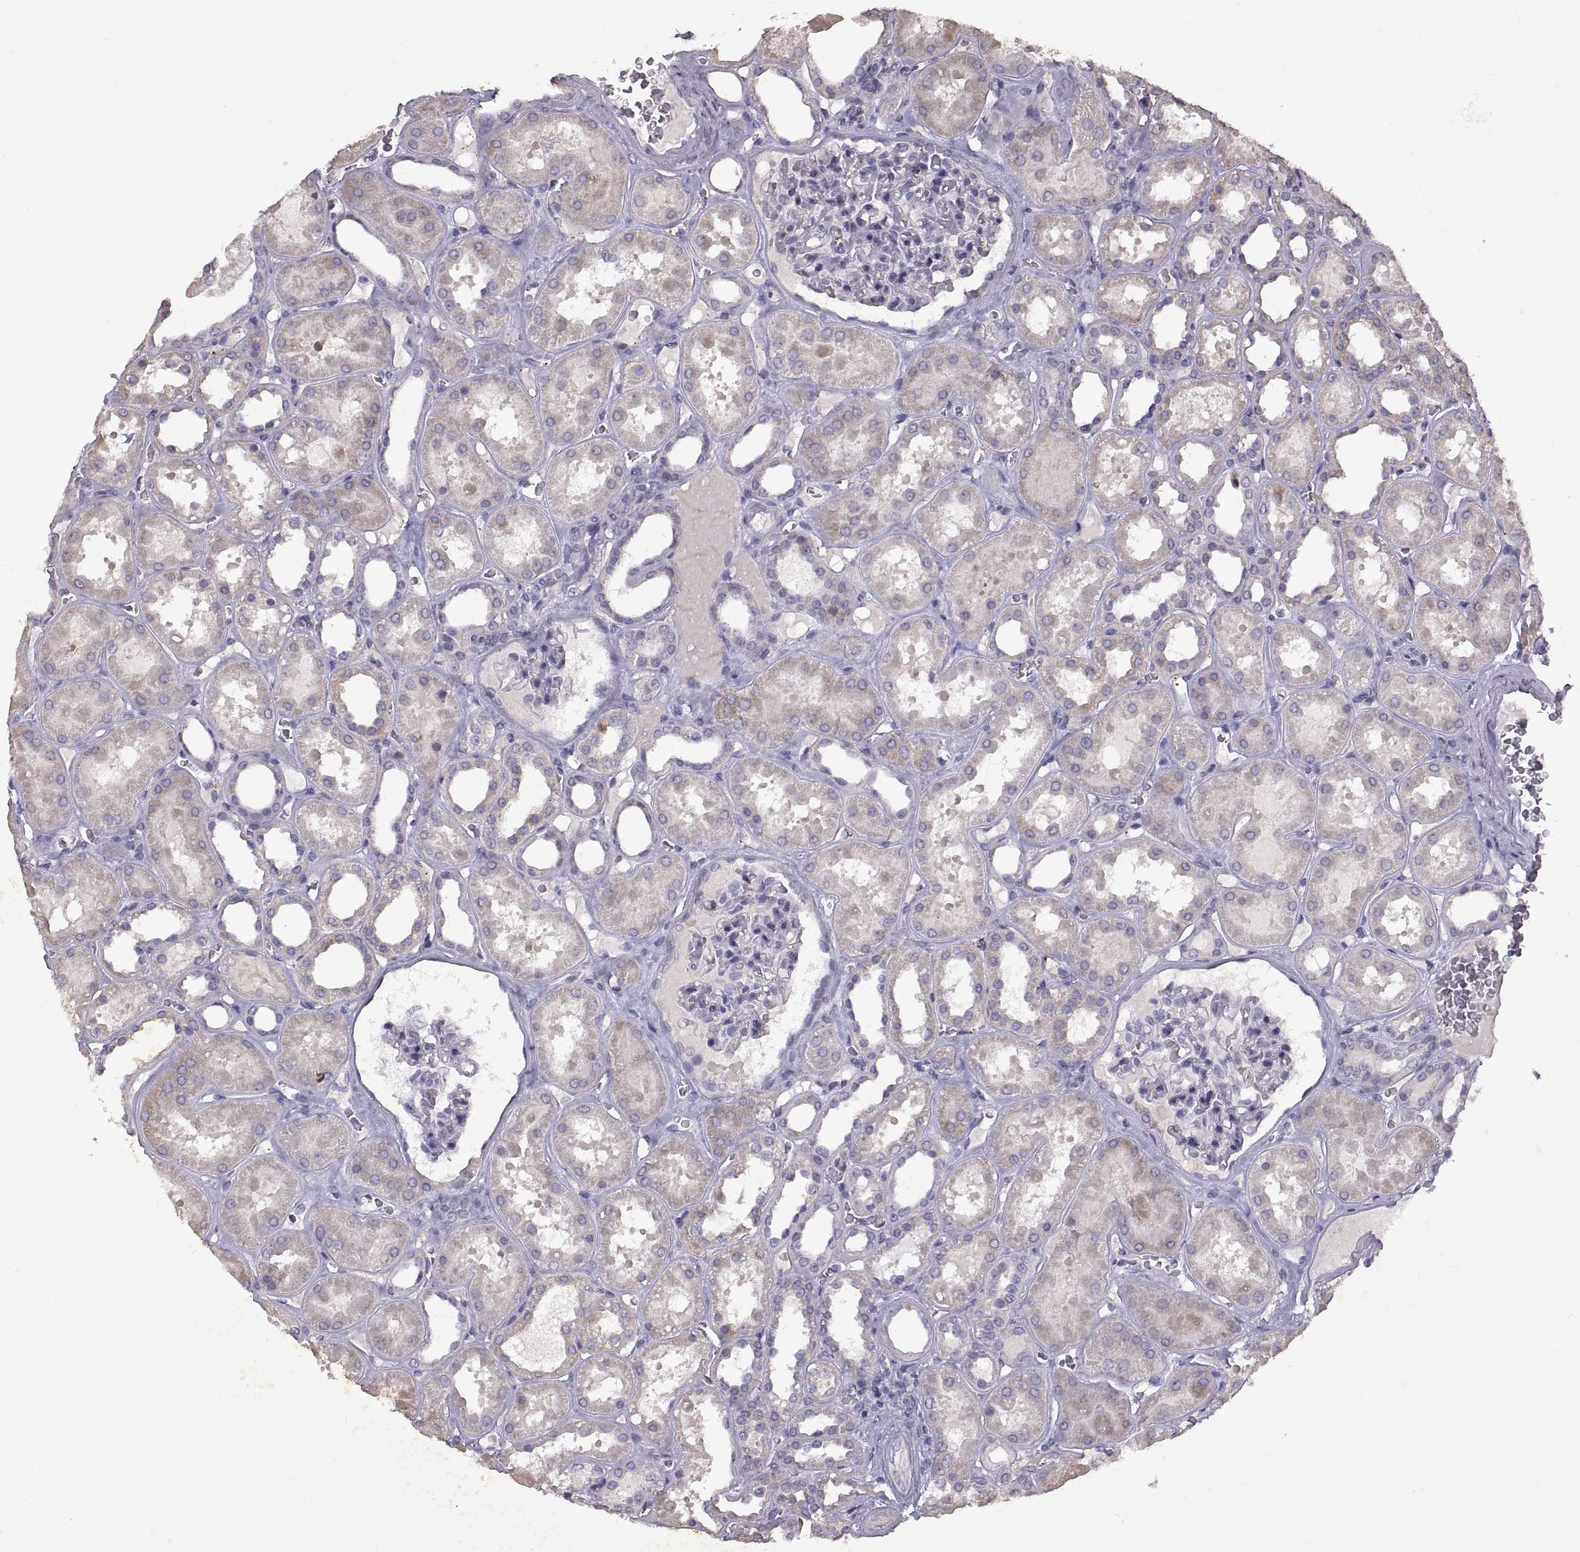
{"staining": {"intensity": "negative", "quantity": "none", "location": "none"}, "tissue": "kidney", "cell_type": "Cells in glomeruli", "image_type": "normal", "snomed": [{"axis": "morphology", "description": "Normal tissue, NOS"}, {"axis": "topography", "description": "Kidney"}], "caption": "Immunohistochemical staining of benign kidney shows no significant staining in cells in glomeruli.", "gene": "DEFB136", "patient": {"sex": "female", "age": 41}}